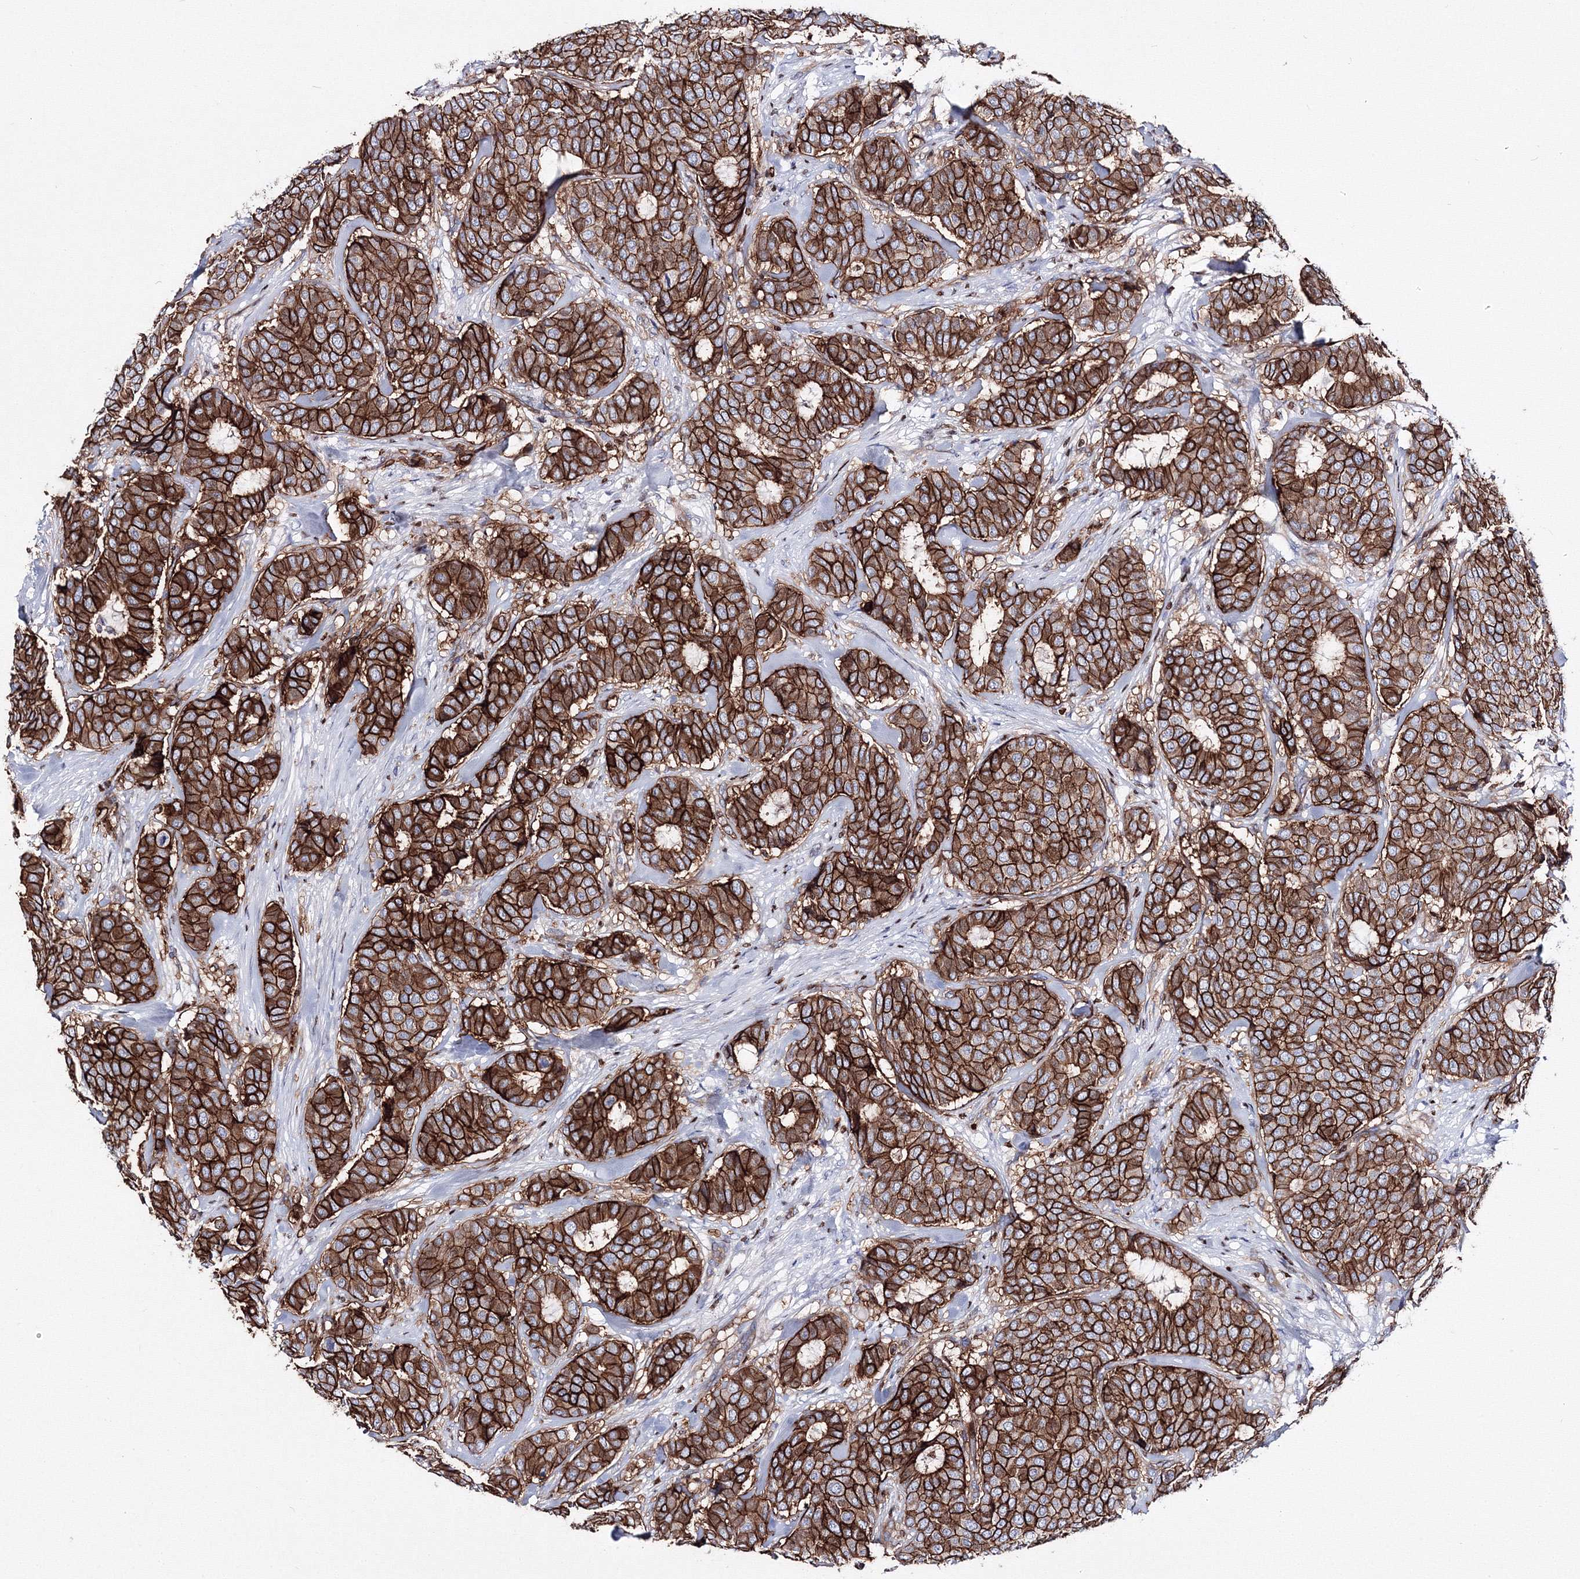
{"staining": {"intensity": "strong", "quantity": ">75%", "location": "cytoplasmic/membranous"}, "tissue": "breast cancer", "cell_type": "Tumor cells", "image_type": "cancer", "snomed": [{"axis": "morphology", "description": "Duct carcinoma"}, {"axis": "topography", "description": "Breast"}], "caption": "An immunohistochemistry histopathology image of tumor tissue is shown. Protein staining in brown highlights strong cytoplasmic/membranous positivity in breast infiltrating ductal carcinoma within tumor cells. (IHC, brightfield microscopy, high magnification).", "gene": "C11orf52", "patient": {"sex": "female", "age": 75}}